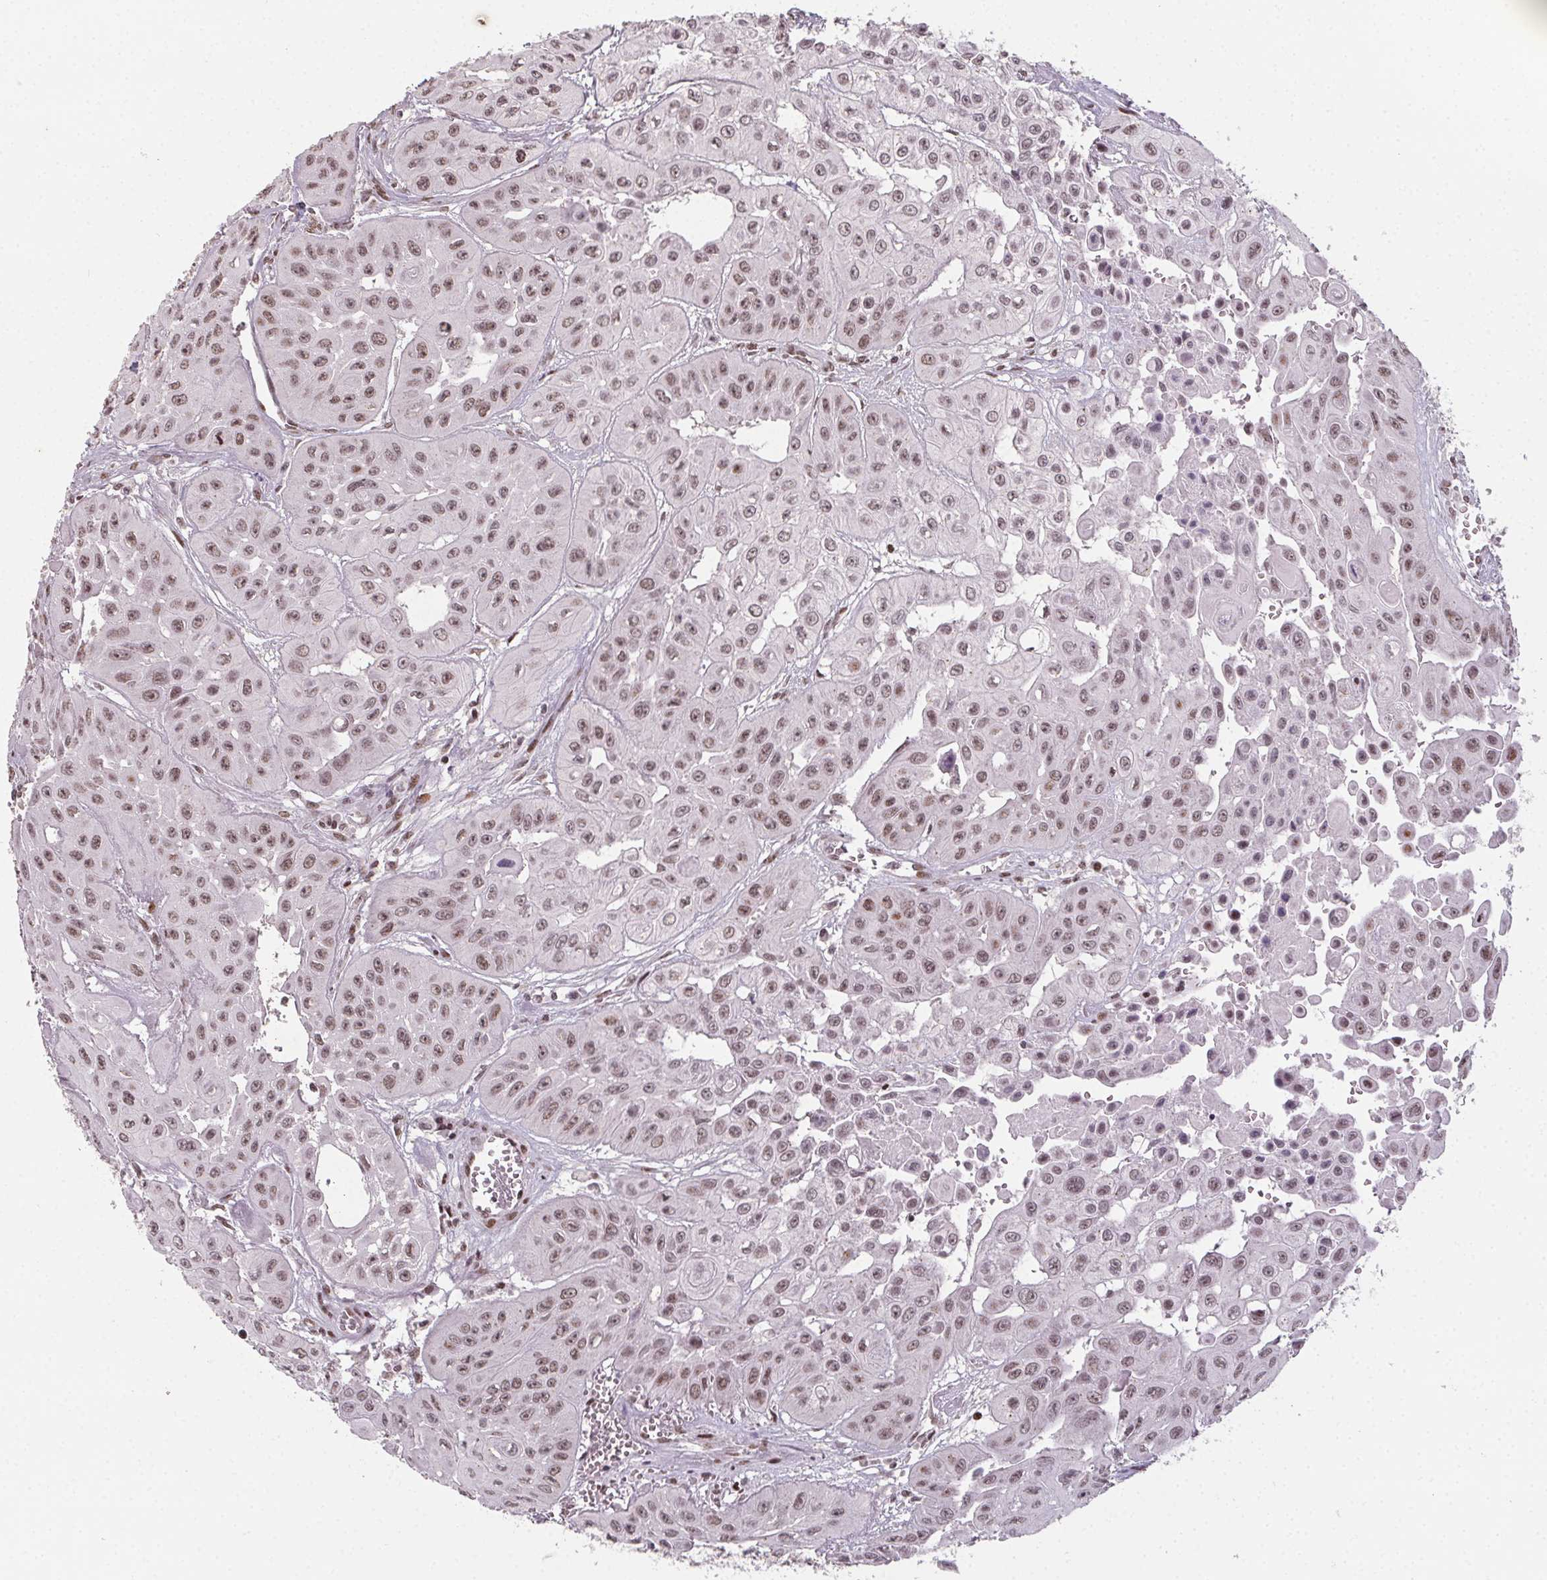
{"staining": {"intensity": "moderate", "quantity": ">75%", "location": "nuclear"}, "tissue": "head and neck cancer", "cell_type": "Tumor cells", "image_type": "cancer", "snomed": [{"axis": "morphology", "description": "Adenocarcinoma, NOS"}, {"axis": "topography", "description": "Head-Neck"}], "caption": "Tumor cells demonstrate moderate nuclear expression in approximately >75% of cells in adenocarcinoma (head and neck).", "gene": "KMT2A", "patient": {"sex": "male", "age": 73}}